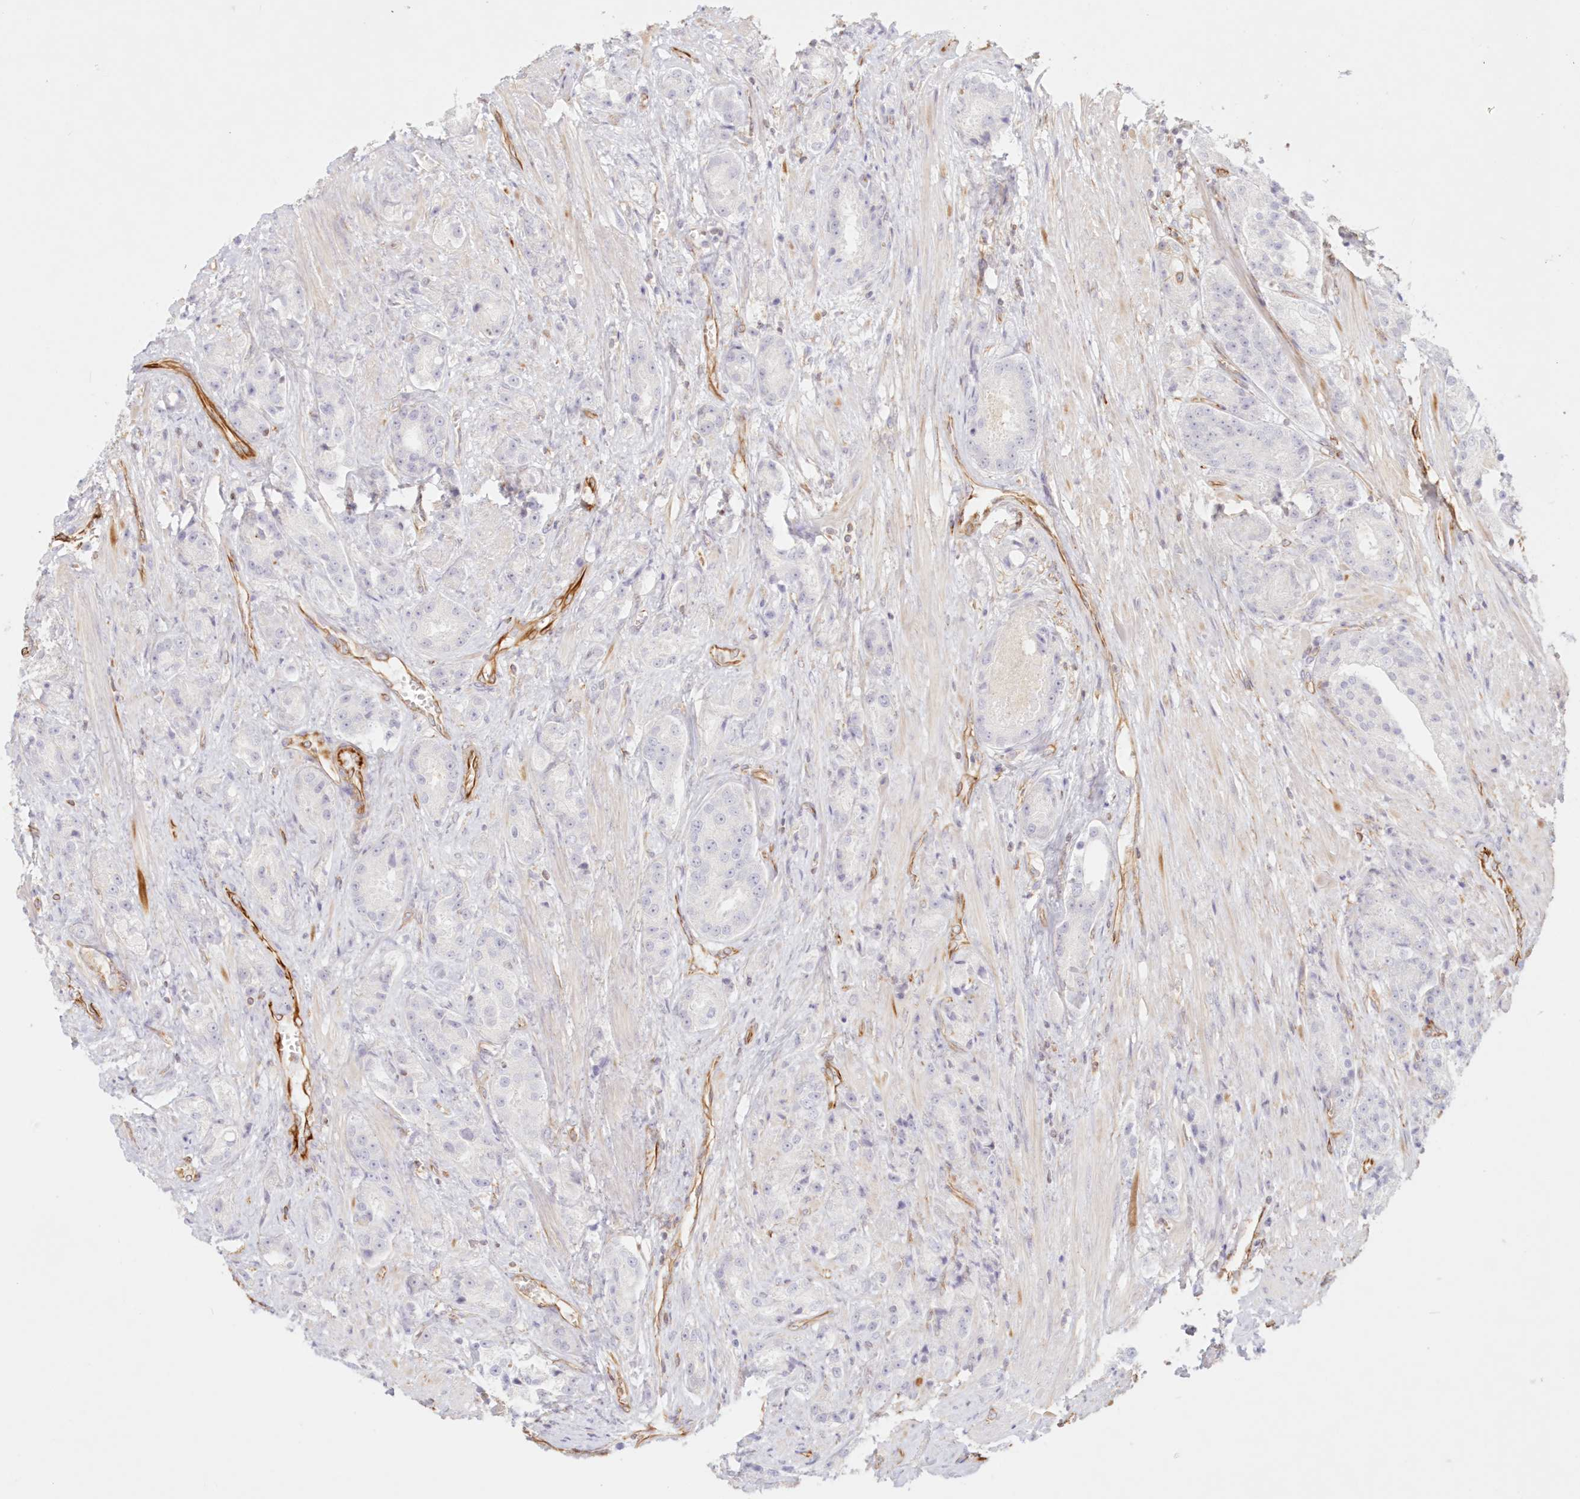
{"staining": {"intensity": "negative", "quantity": "none", "location": "none"}, "tissue": "prostate cancer", "cell_type": "Tumor cells", "image_type": "cancer", "snomed": [{"axis": "morphology", "description": "Adenocarcinoma, High grade"}, {"axis": "topography", "description": "Prostate"}], "caption": "This is a photomicrograph of IHC staining of prostate cancer (high-grade adenocarcinoma), which shows no positivity in tumor cells.", "gene": "DMRTB1", "patient": {"sex": "male", "age": 60}}